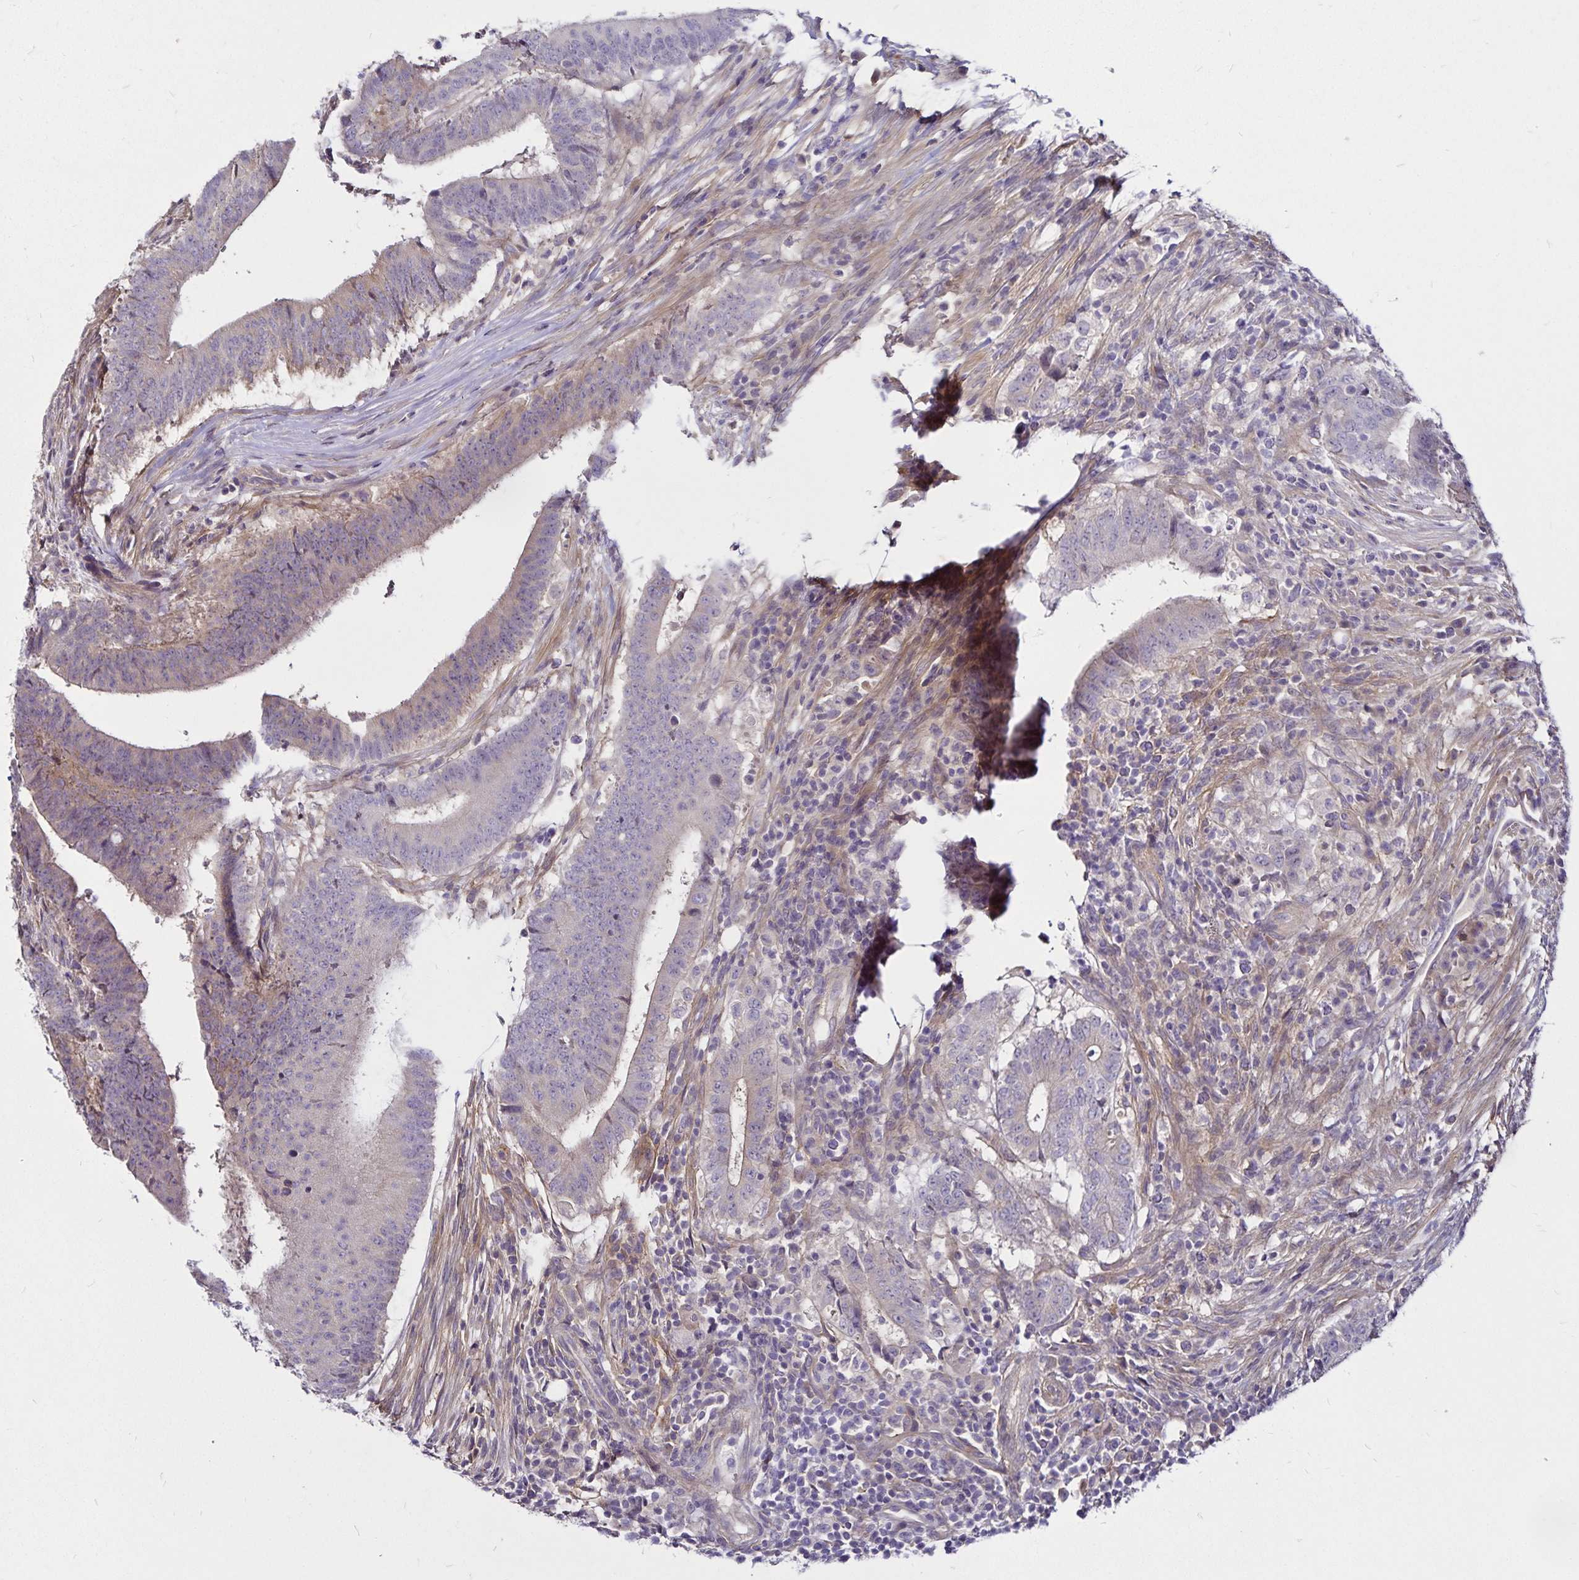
{"staining": {"intensity": "negative", "quantity": "none", "location": "none"}, "tissue": "colorectal cancer", "cell_type": "Tumor cells", "image_type": "cancer", "snomed": [{"axis": "morphology", "description": "Adenocarcinoma, NOS"}, {"axis": "topography", "description": "Colon"}], "caption": "IHC histopathology image of neoplastic tissue: human colorectal adenocarcinoma stained with DAB reveals no significant protein expression in tumor cells.", "gene": "GNG12", "patient": {"sex": "female", "age": 43}}